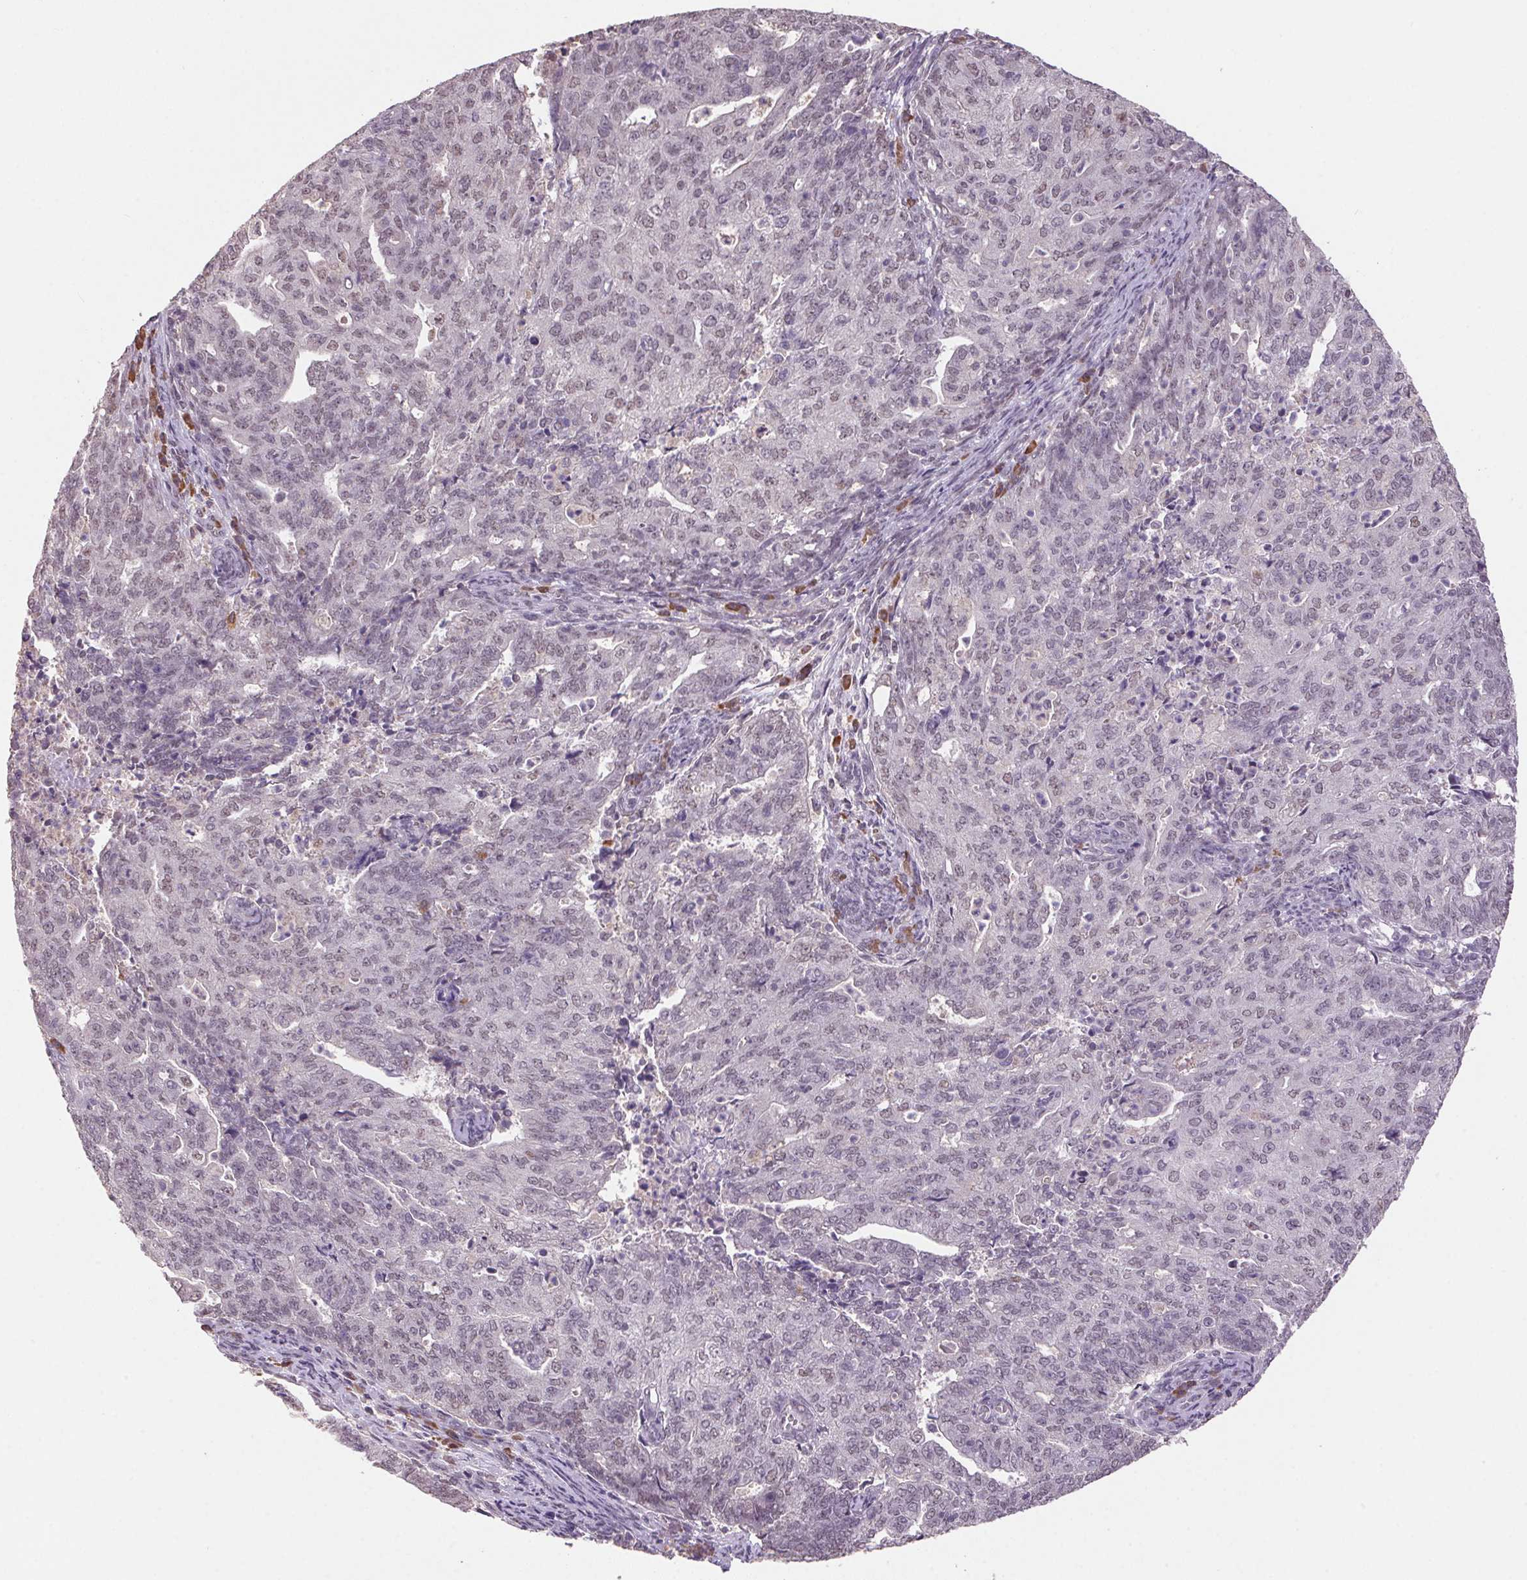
{"staining": {"intensity": "weak", "quantity": "<25%", "location": "nuclear"}, "tissue": "endometrial cancer", "cell_type": "Tumor cells", "image_type": "cancer", "snomed": [{"axis": "morphology", "description": "Adenocarcinoma, NOS"}, {"axis": "topography", "description": "Endometrium"}], "caption": "The photomicrograph demonstrates no significant positivity in tumor cells of adenocarcinoma (endometrial).", "gene": "ZBTB4", "patient": {"sex": "female", "age": 82}}